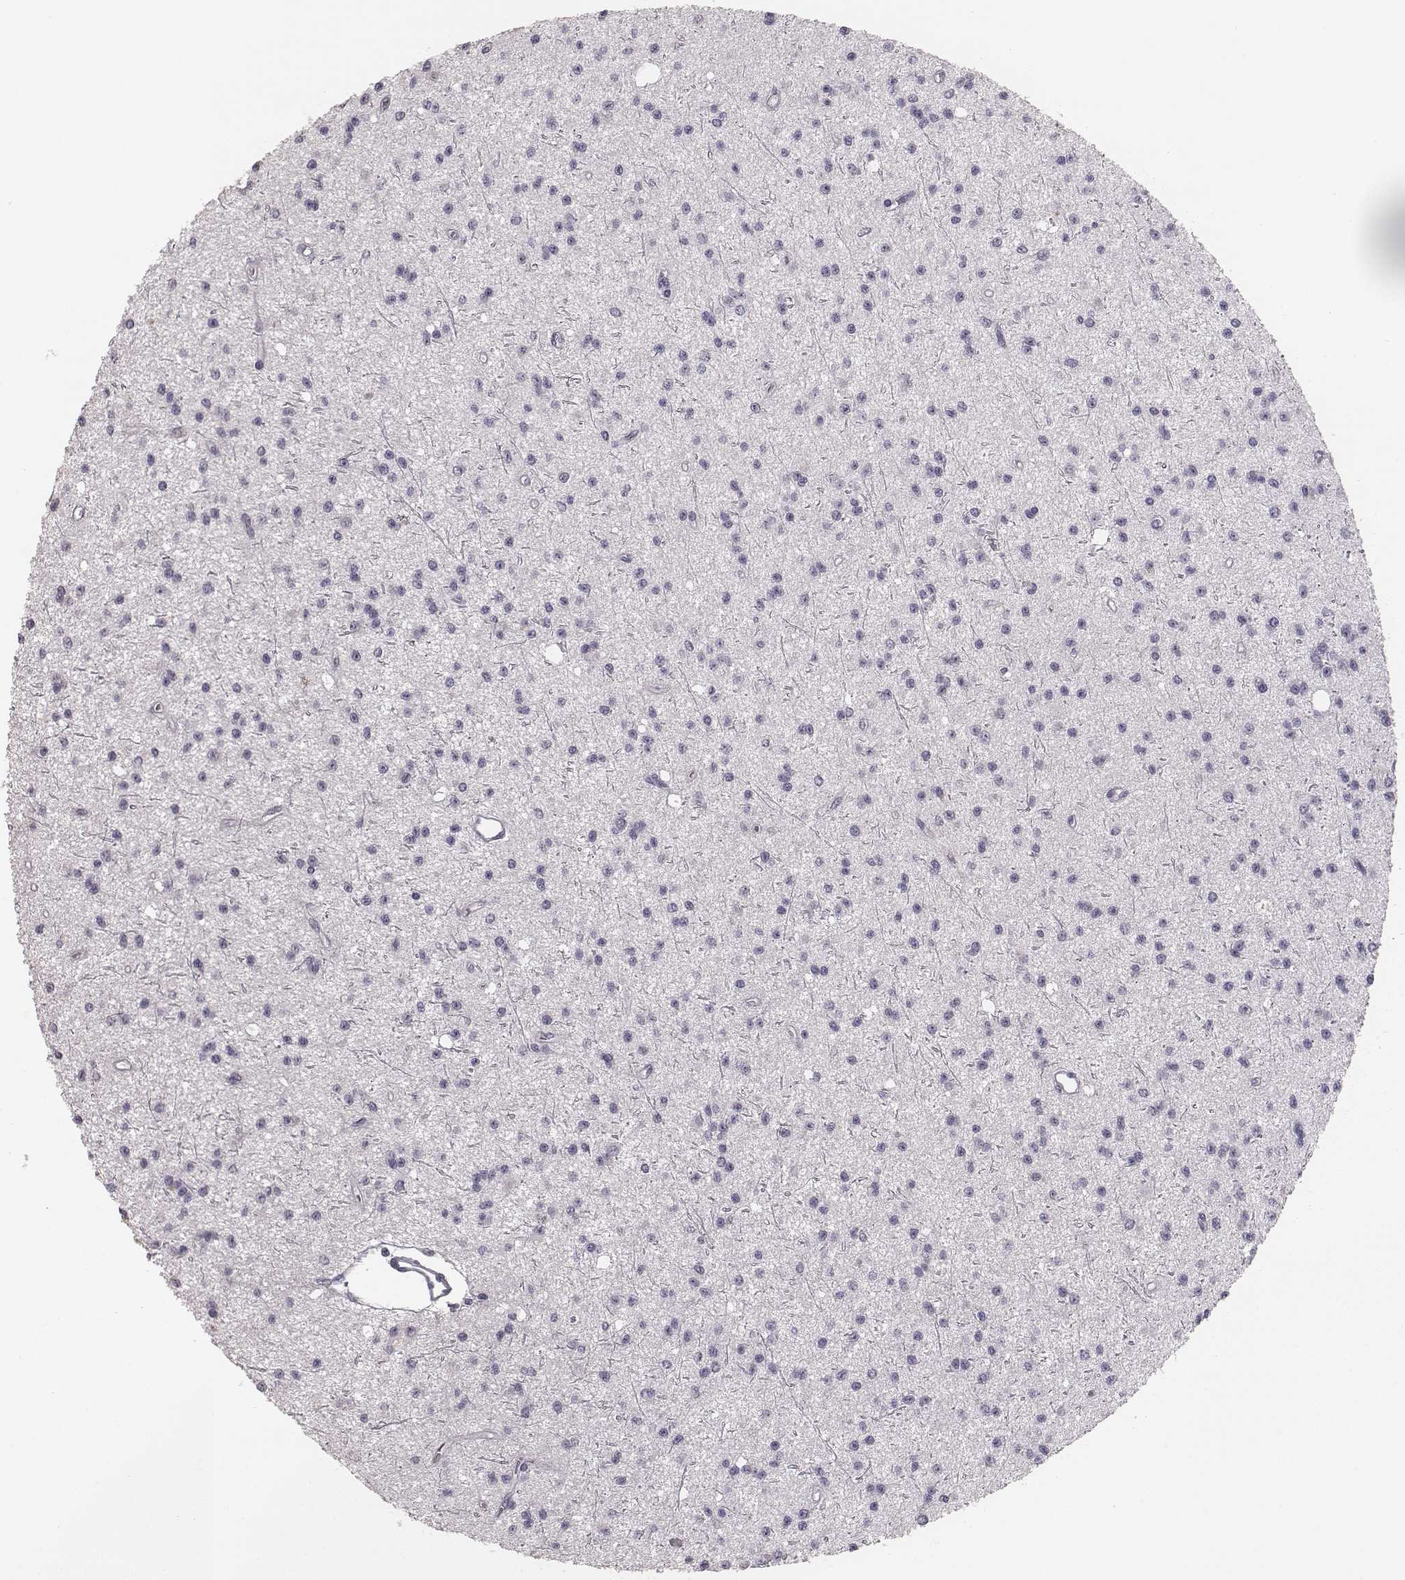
{"staining": {"intensity": "negative", "quantity": "none", "location": "none"}, "tissue": "glioma", "cell_type": "Tumor cells", "image_type": "cancer", "snomed": [{"axis": "morphology", "description": "Glioma, malignant, Low grade"}, {"axis": "topography", "description": "Brain"}], "caption": "The photomicrograph displays no significant expression in tumor cells of malignant glioma (low-grade).", "gene": "MYH6", "patient": {"sex": "male", "age": 27}}